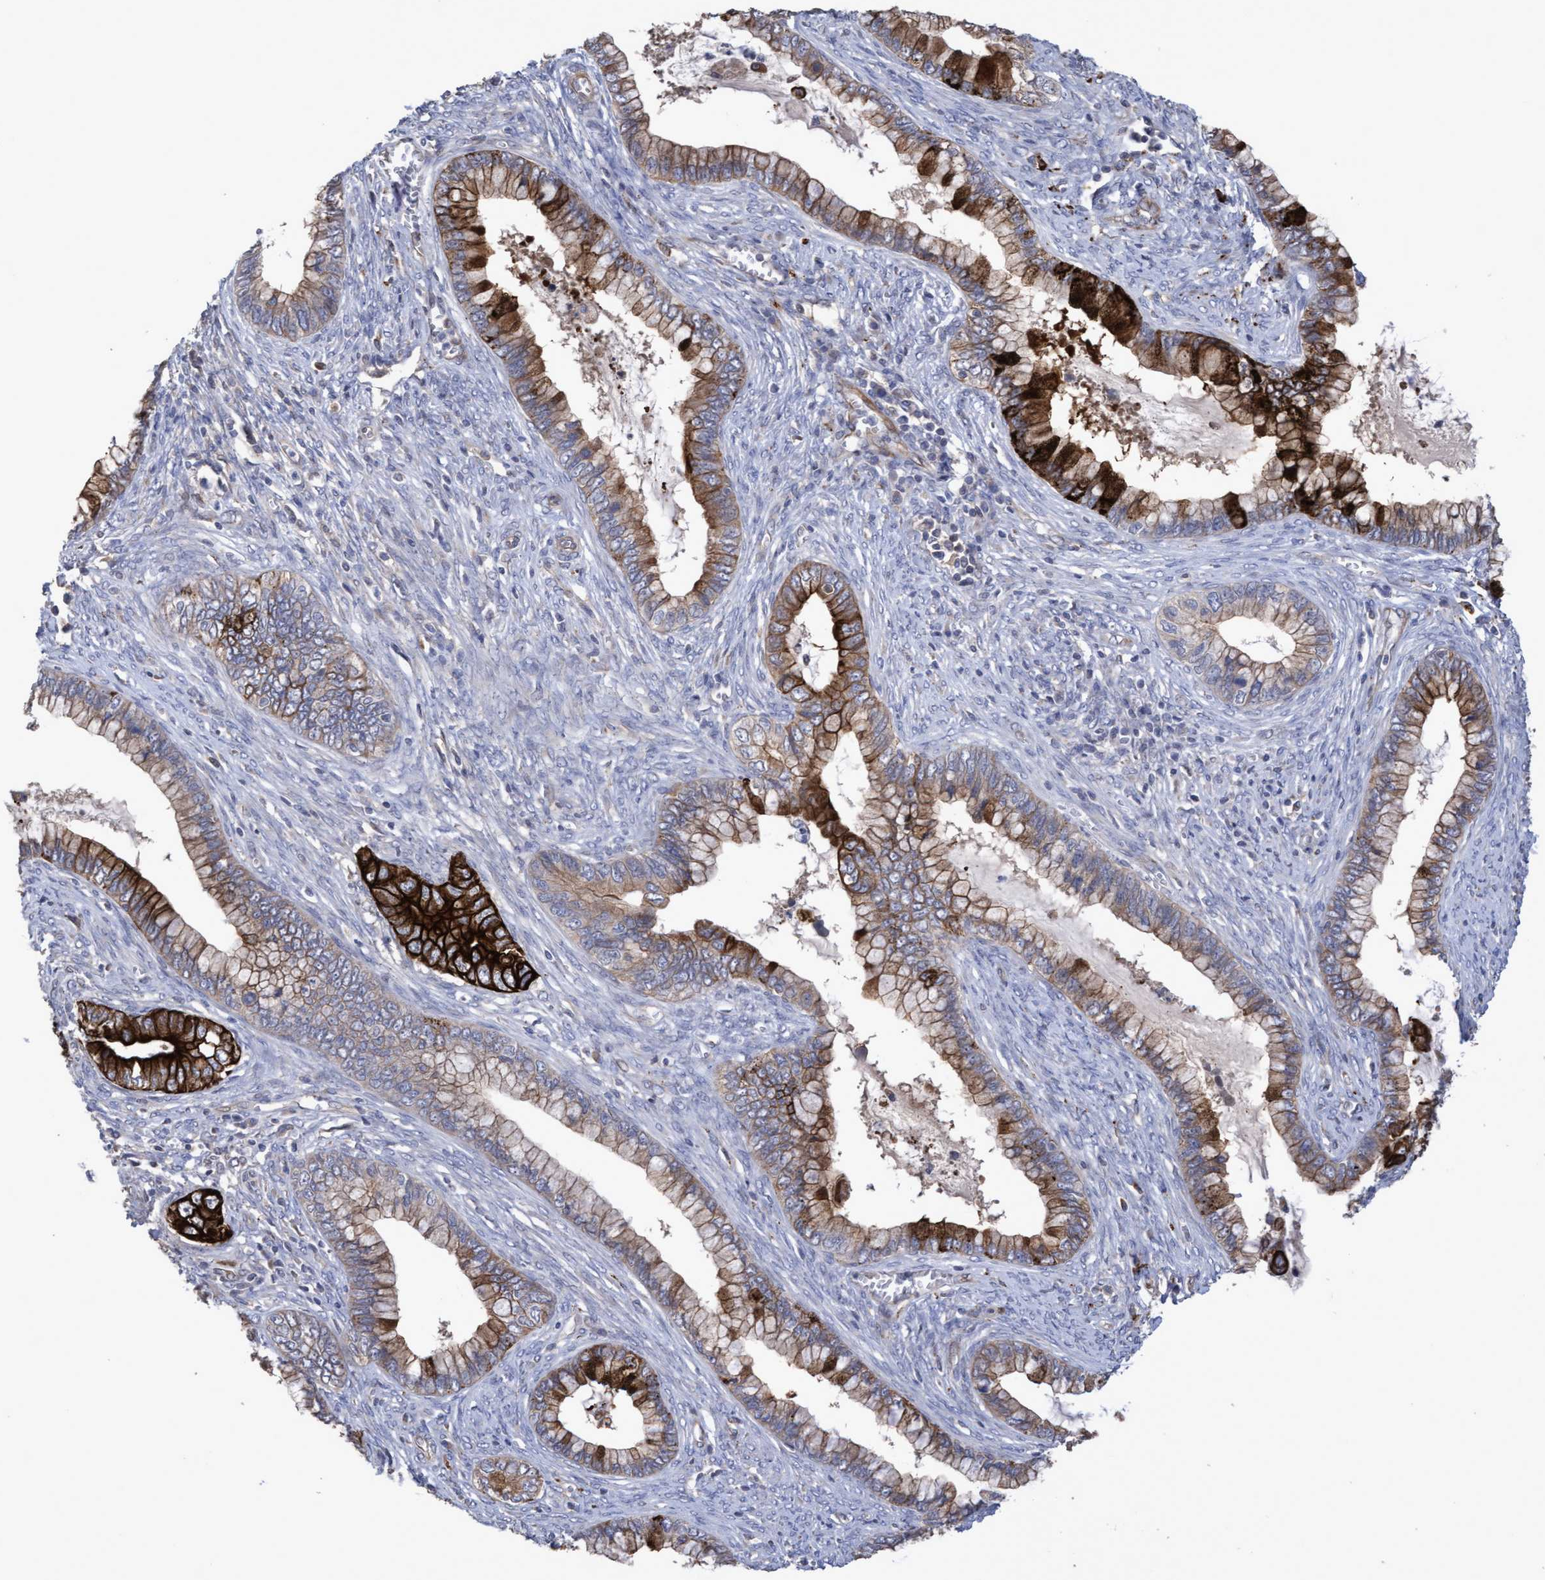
{"staining": {"intensity": "strong", "quantity": ">75%", "location": "cytoplasmic/membranous"}, "tissue": "cervical cancer", "cell_type": "Tumor cells", "image_type": "cancer", "snomed": [{"axis": "morphology", "description": "Adenocarcinoma, NOS"}, {"axis": "topography", "description": "Cervix"}], "caption": "DAB immunohistochemical staining of cervical cancer (adenocarcinoma) shows strong cytoplasmic/membranous protein positivity in approximately >75% of tumor cells. (DAB = brown stain, brightfield microscopy at high magnification).", "gene": "KRT24", "patient": {"sex": "female", "age": 44}}